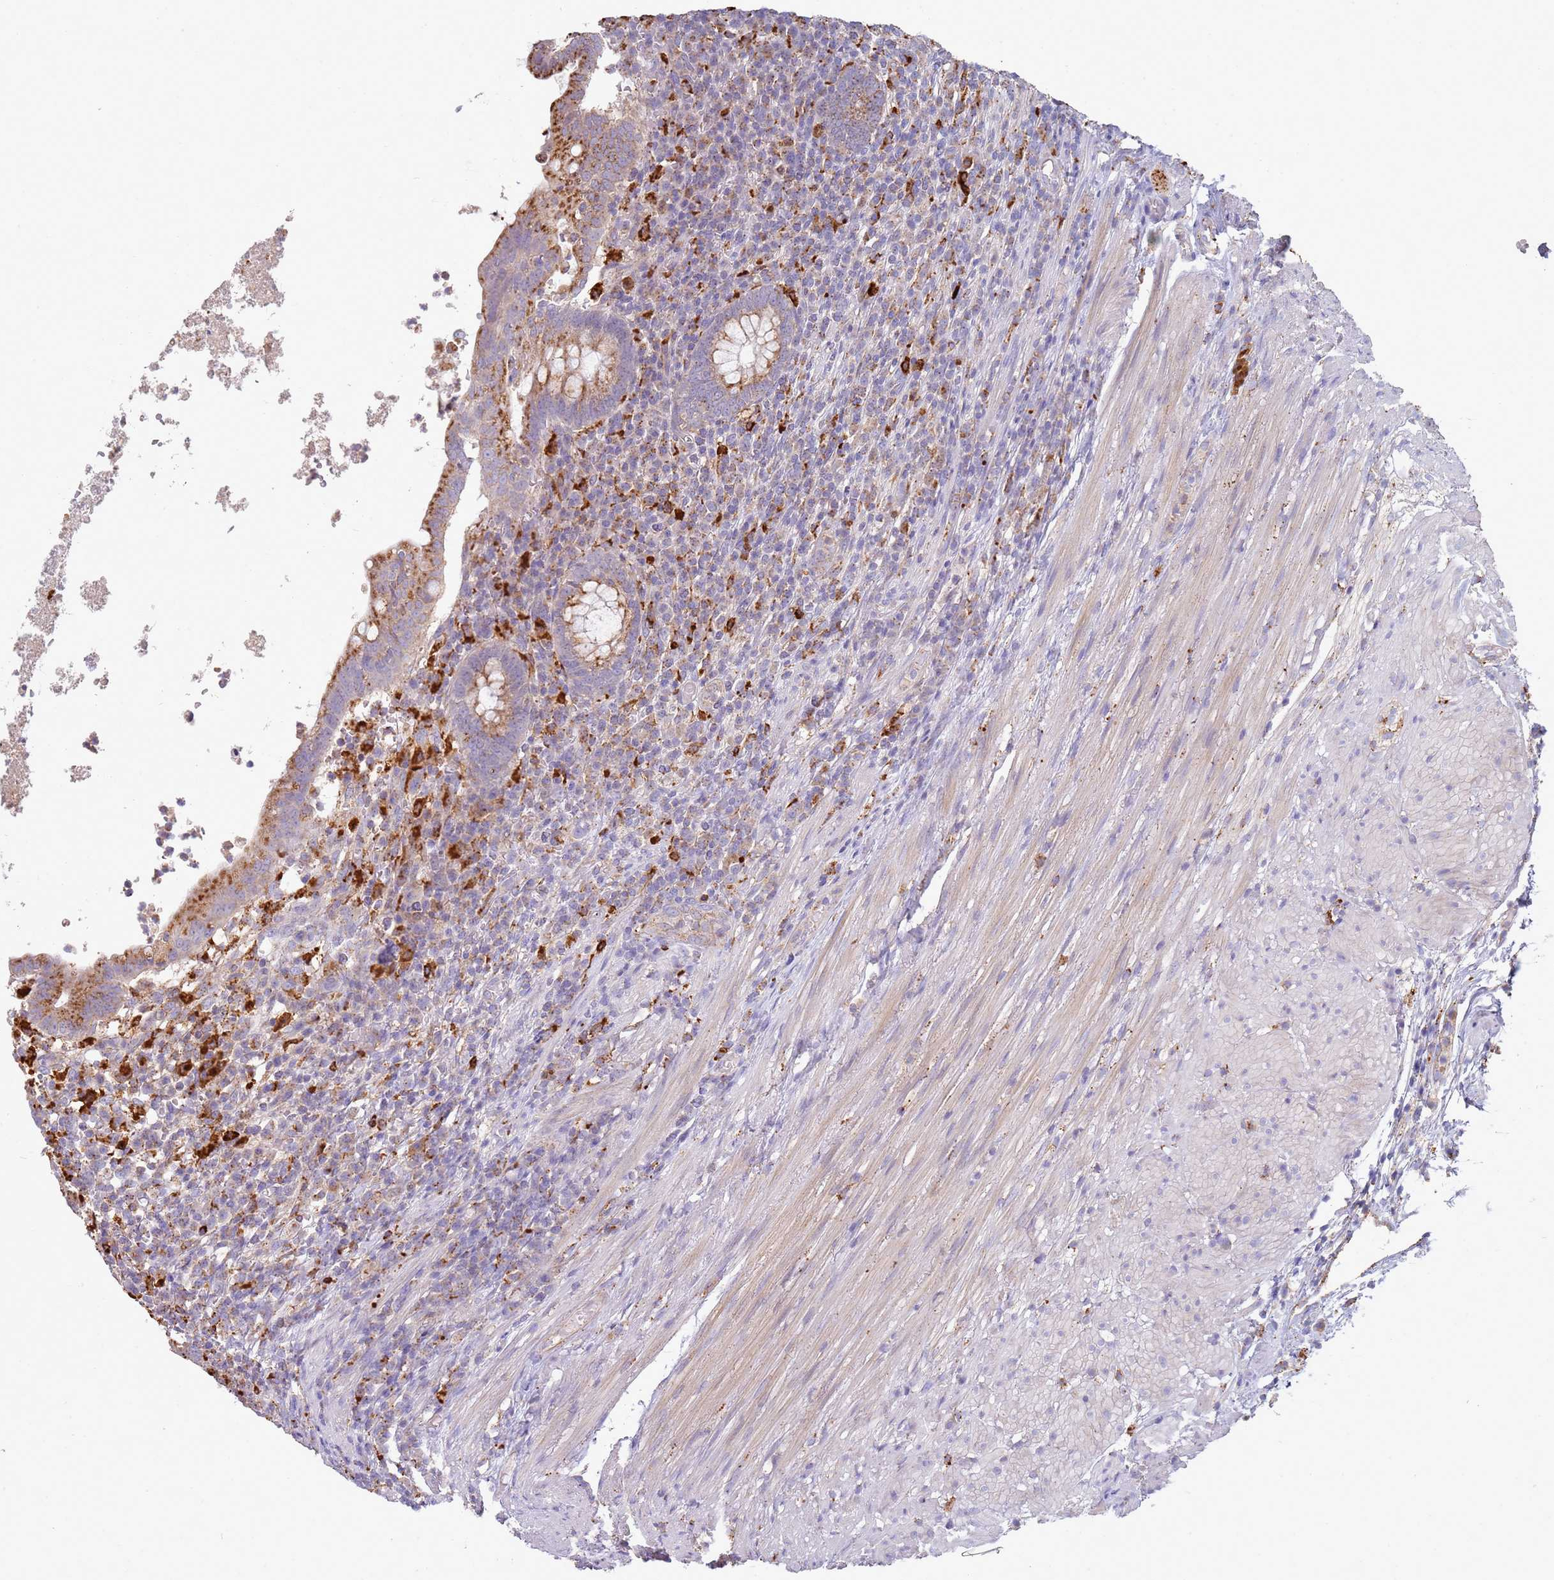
{"staining": {"intensity": "moderate", "quantity": ">75%", "location": "cytoplasmic/membranous"}, "tissue": "appendix", "cell_type": "Glandular cells", "image_type": "normal", "snomed": [{"axis": "morphology", "description": "Normal tissue, NOS"}, {"axis": "topography", "description": "Appendix"}], "caption": "Glandular cells display medium levels of moderate cytoplasmic/membranous expression in approximately >75% of cells in benign appendix. The protein of interest is stained brown, and the nuclei are stained in blue (DAB IHC with brightfield microscopy, high magnification).", "gene": "TMEM229B", "patient": {"sex": "male", "age": 83}}